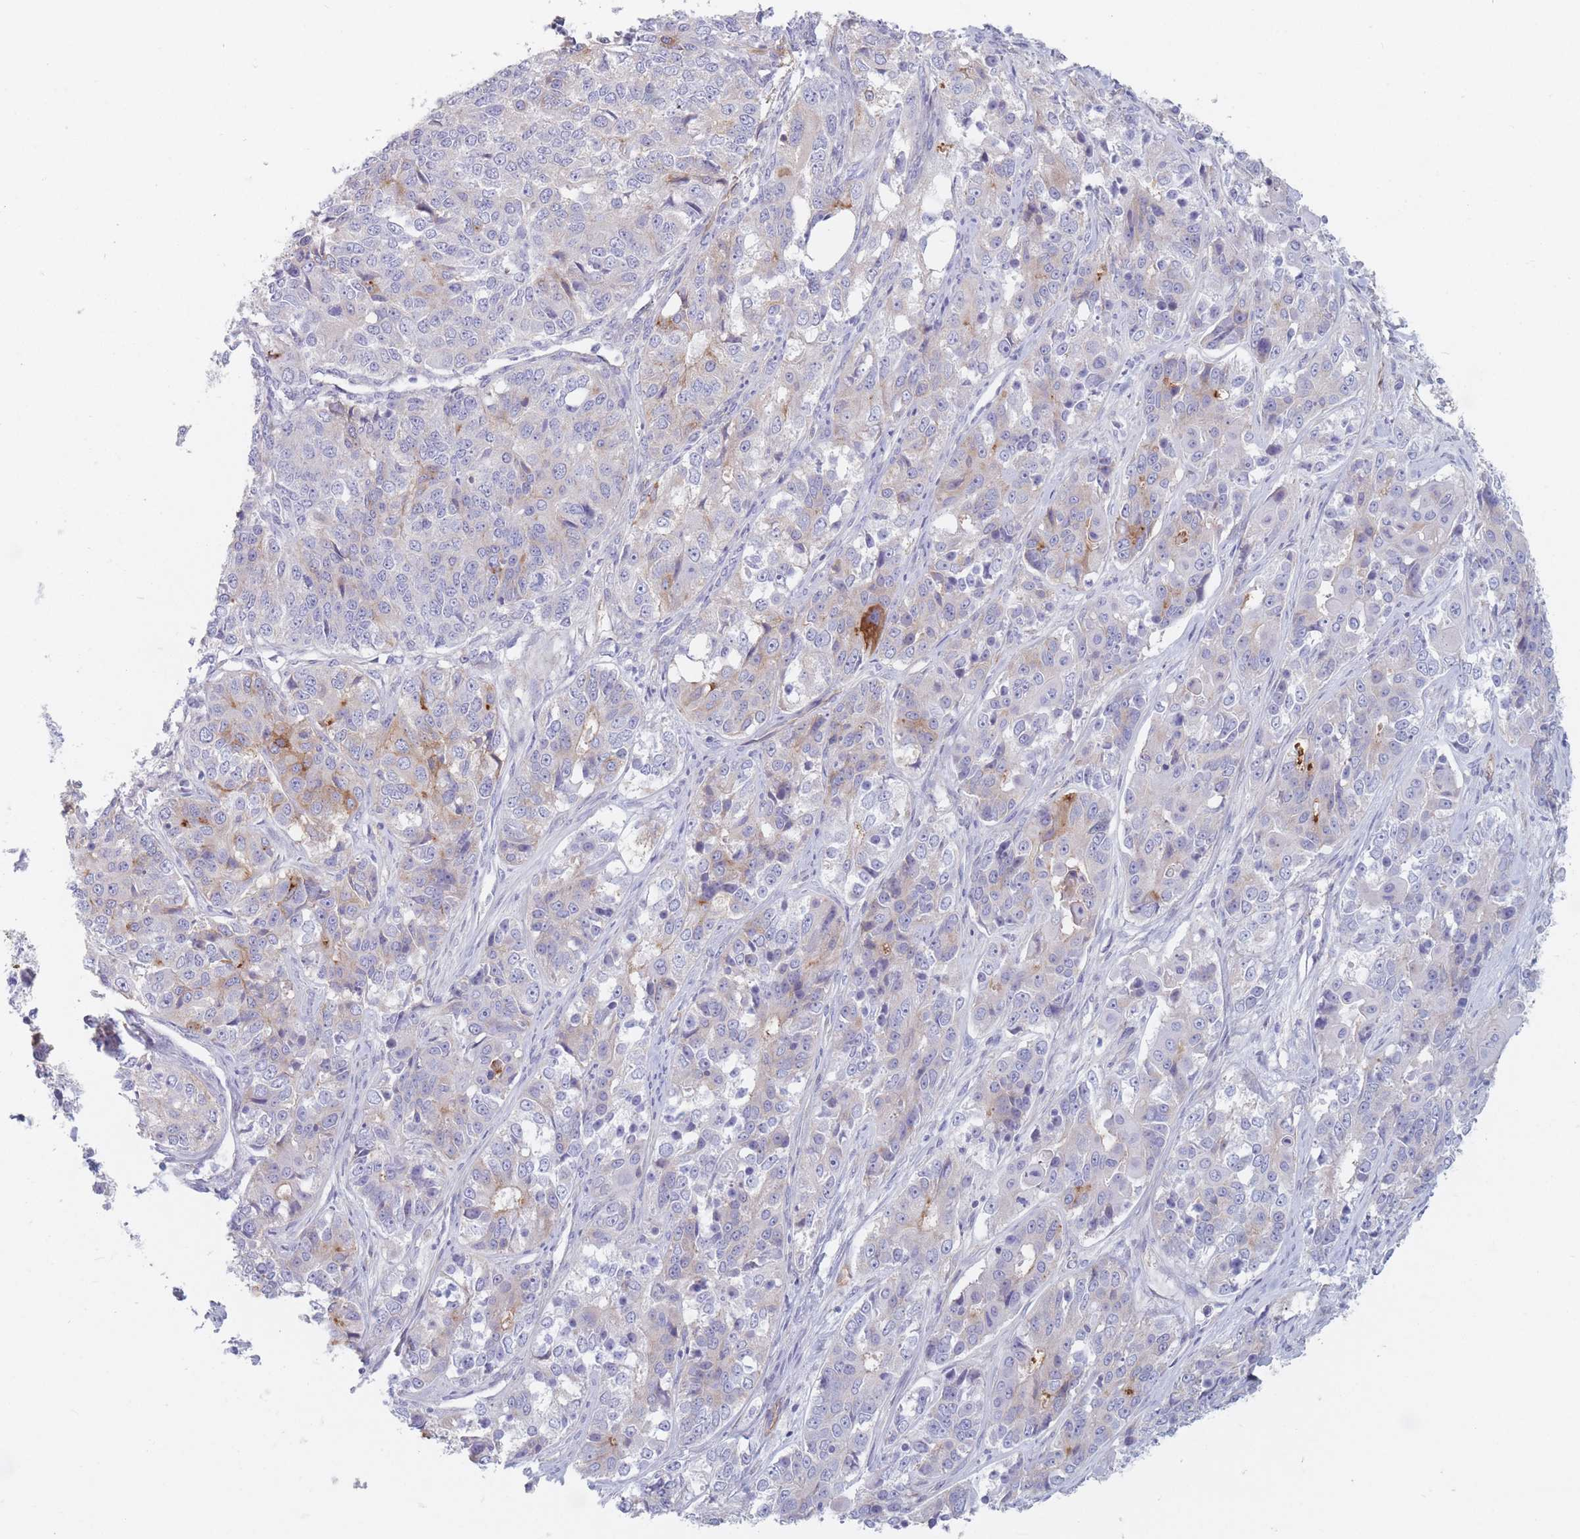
{"staining": {"intensity": "strong", "quantity": "<25%", "location": "cytoplasmic/membranous"}, "tissue": "ovarian cancer", "cell_type": "Tumor cells", "image_type": "cancer", "snomed": [{"axis": "morphology", "description": "Carcinoma, endometroid"}, {"axis": "topography", "description": "Ovary"}], "caption": "Strong cytoplasmic/membranous protein positivity is present in about <25% of tumor cells in endometroid carcinoma (ovarian). The staining was performed using DAB (3,3'-diaminobenzidine) to visualize the protein expression in brown, while the nuclei were stained in blue with hematoxylin (Magnification: 20x).", "gene": "PLPP1", "patient": {"sex": "female", "age": 51}}